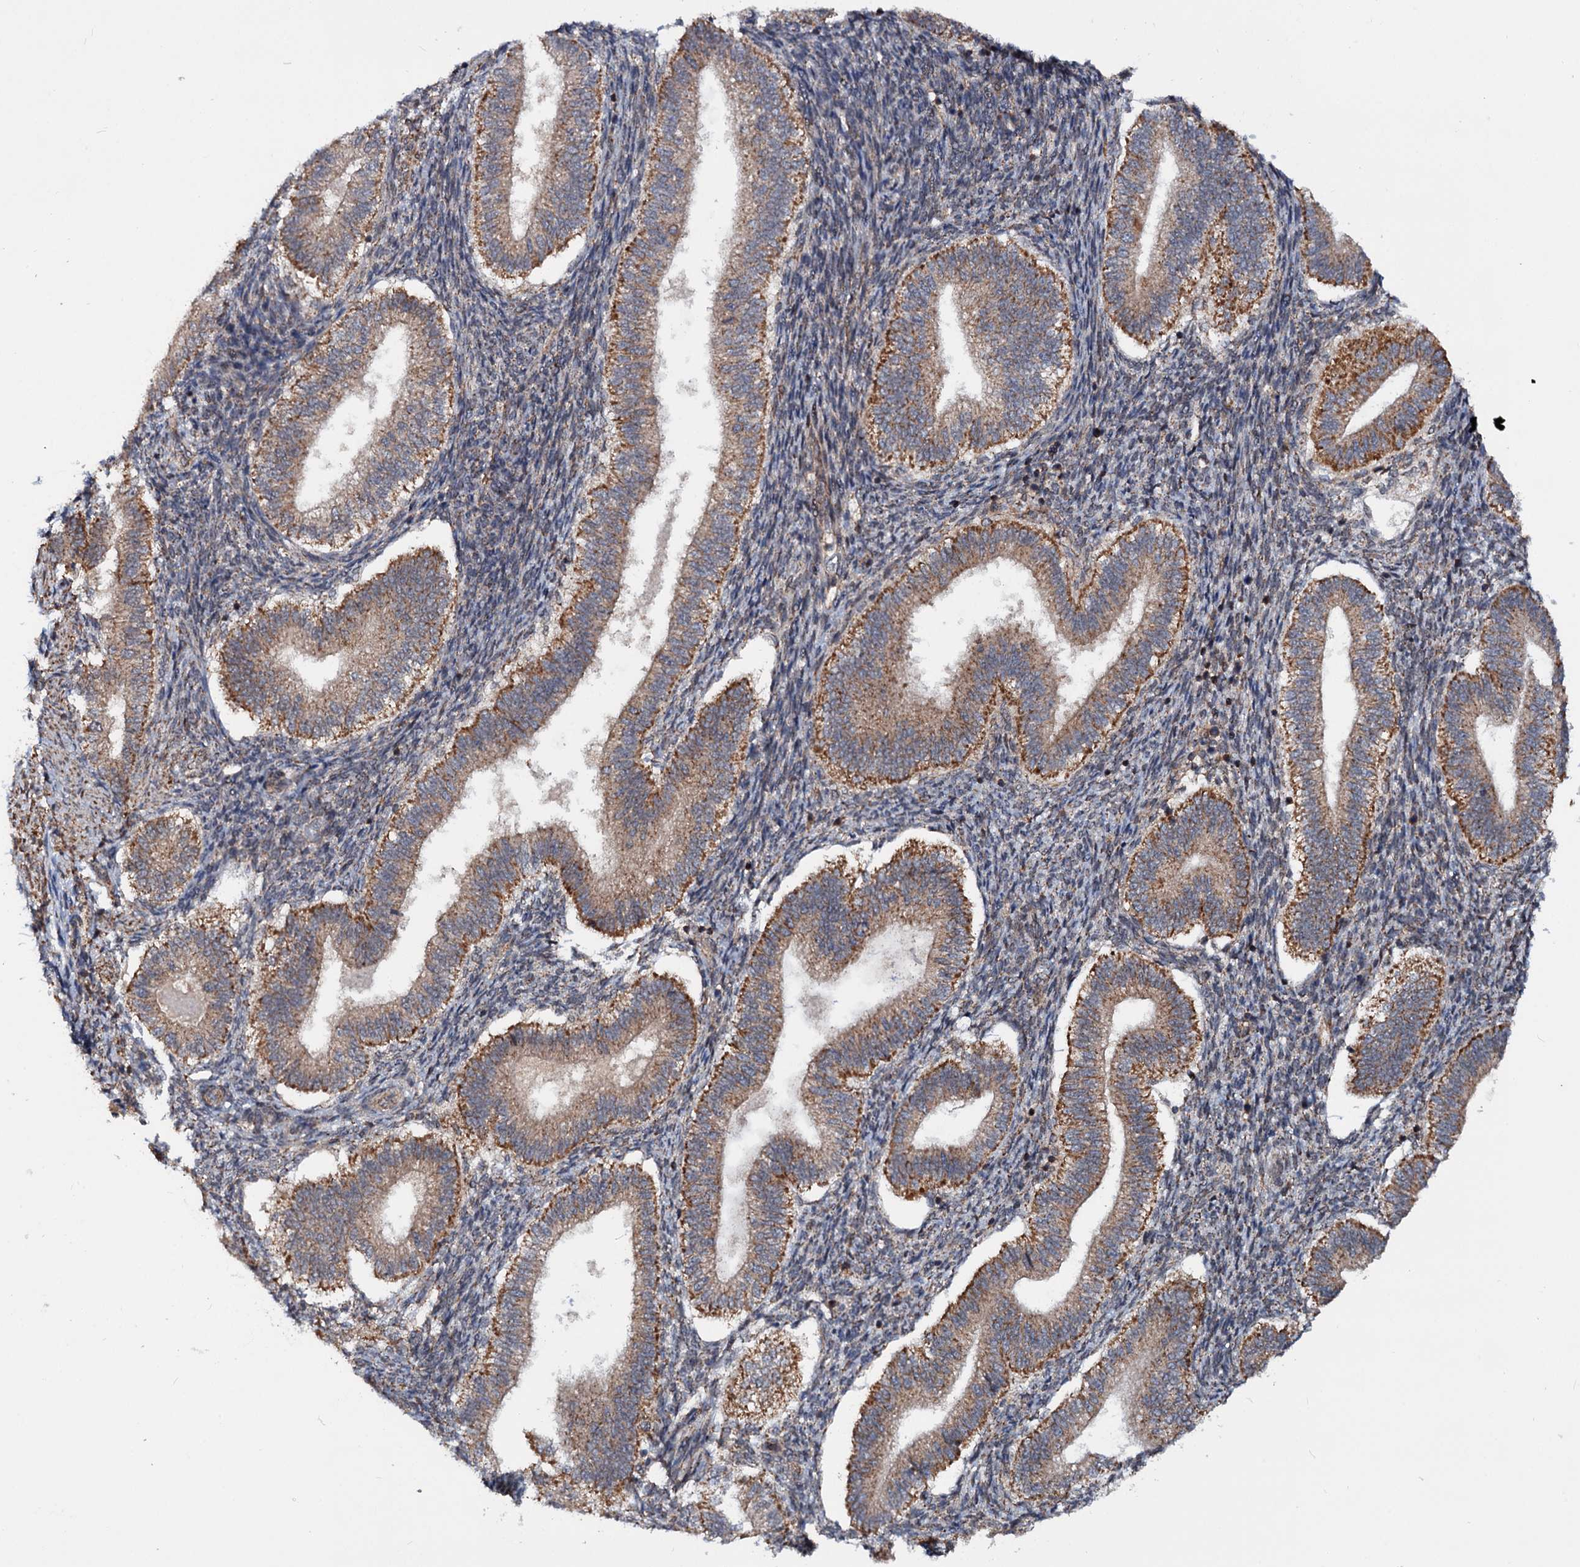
{"staining": {"intensity": "negative", "quantity": "none", "location": "none"}, "tissue": "endometrium", "cell_type": "Cells in endometrial stroma", "image_type": "normal", "snomed": [{"axis": "morphology", "description": "Normal tissue, NOS"}, {"axis": "topography", "description": "Endometrium"}], "caption": "Immunohistochemistry of normal endometrium shows no staining in cells in endometrial stroma. Nuclei are stained in blue.", "gene": "CEP76", "patient": {"sex": "female", "age": 25}}